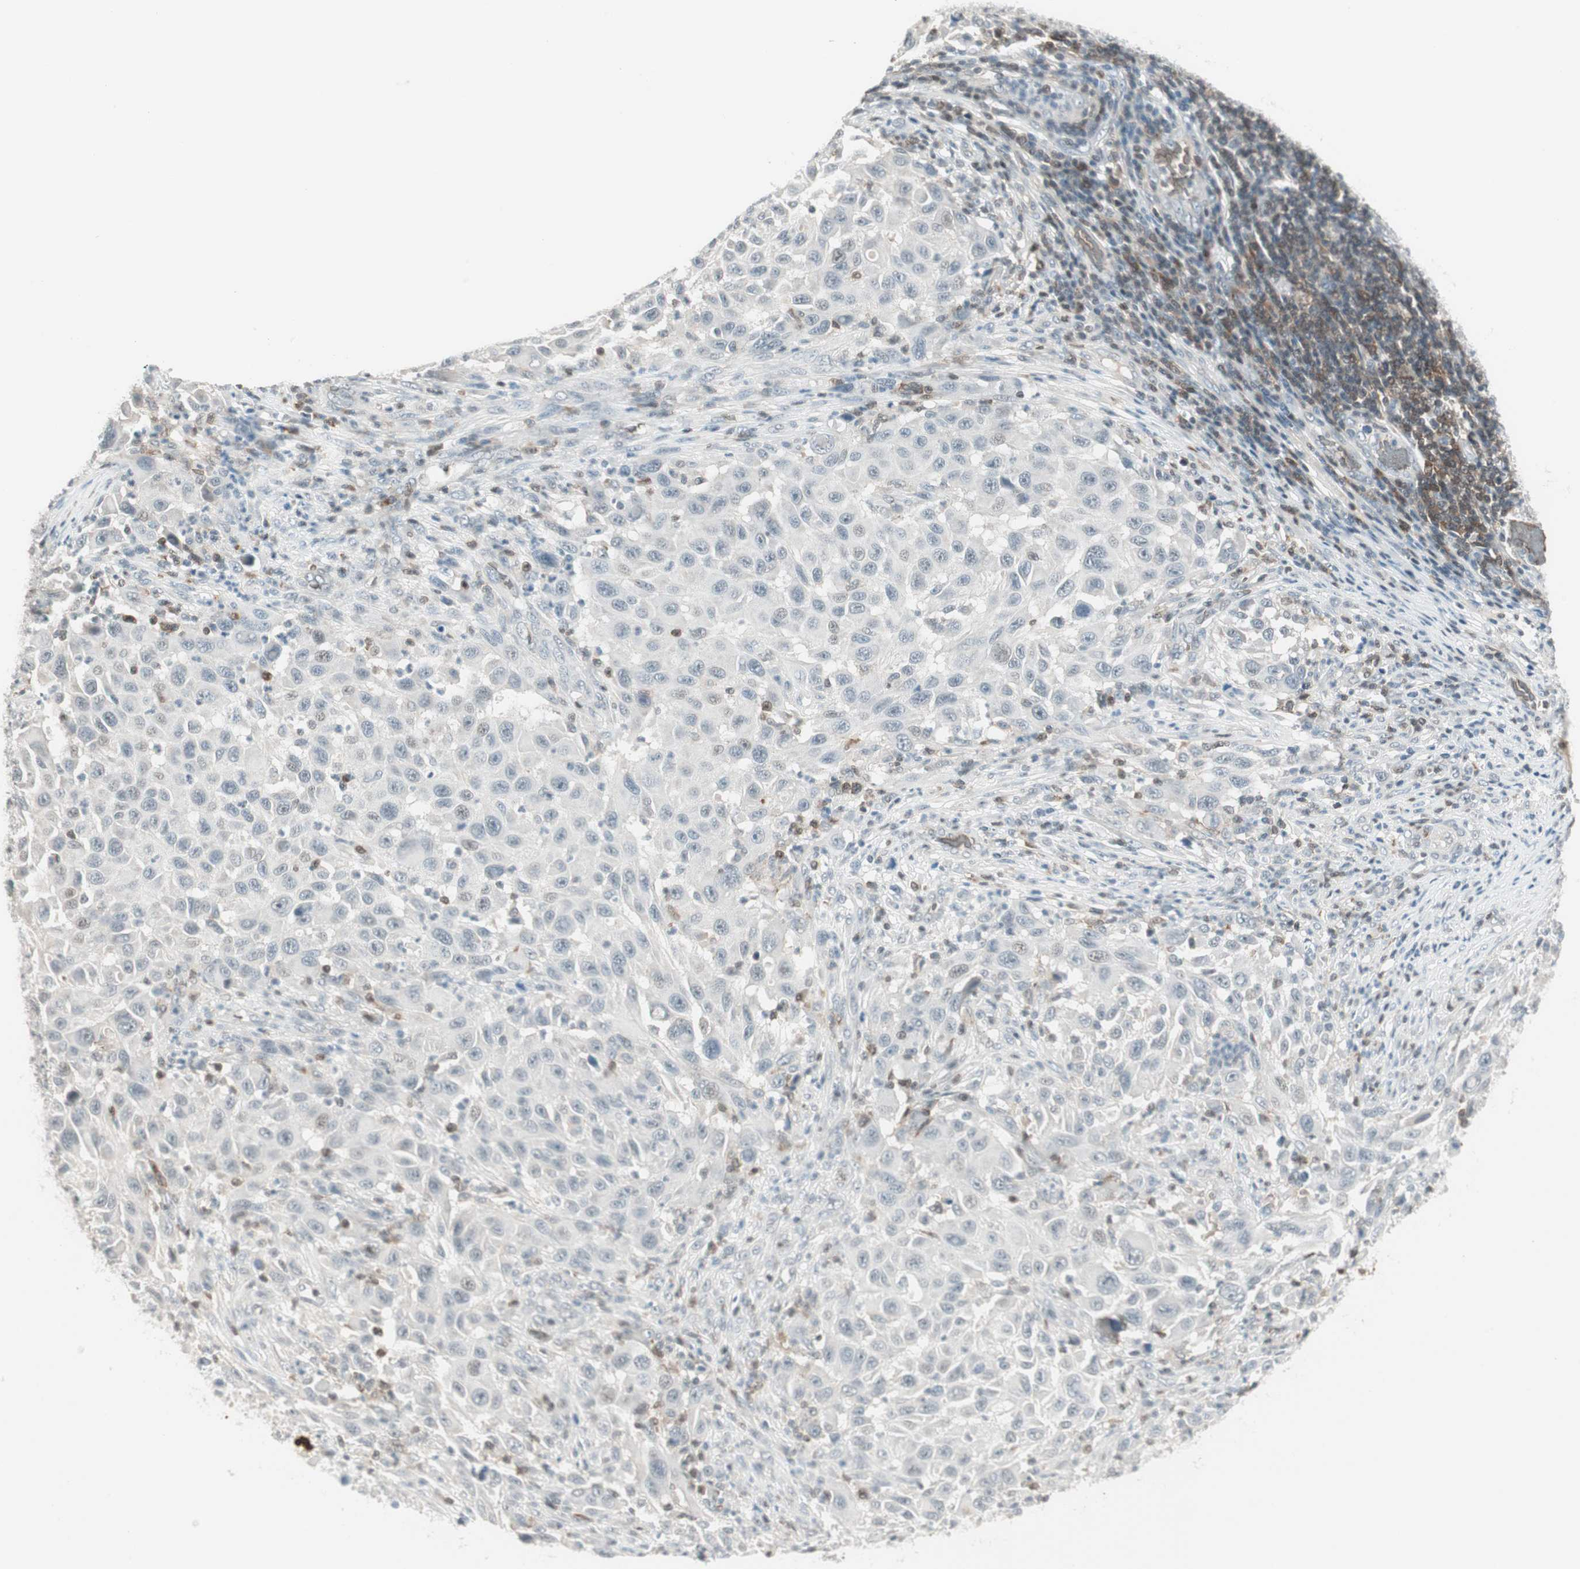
{"staining": {"intensity": "negative", "quantity": "none", "location": "none"}, "tissue": "melanoma", "cell_type": "Tumor cells", "image_type": "cancer", "snomed": [{"axis": "morphology", "description": "Malignant melanoma, Metastatic site"}, {"axis": "topography", "description": "Lymph node"}], "caption": "Histopathology image shows no protein staining in tumor cells of malignant melanoma (metastatic site) tissue. (DAB (3,3'-diaminobenzidine) immunohistochemistry (IHC), high magnification).", "gene": "MAP4K1", "patient": {"sex": "male", "age": 61}}